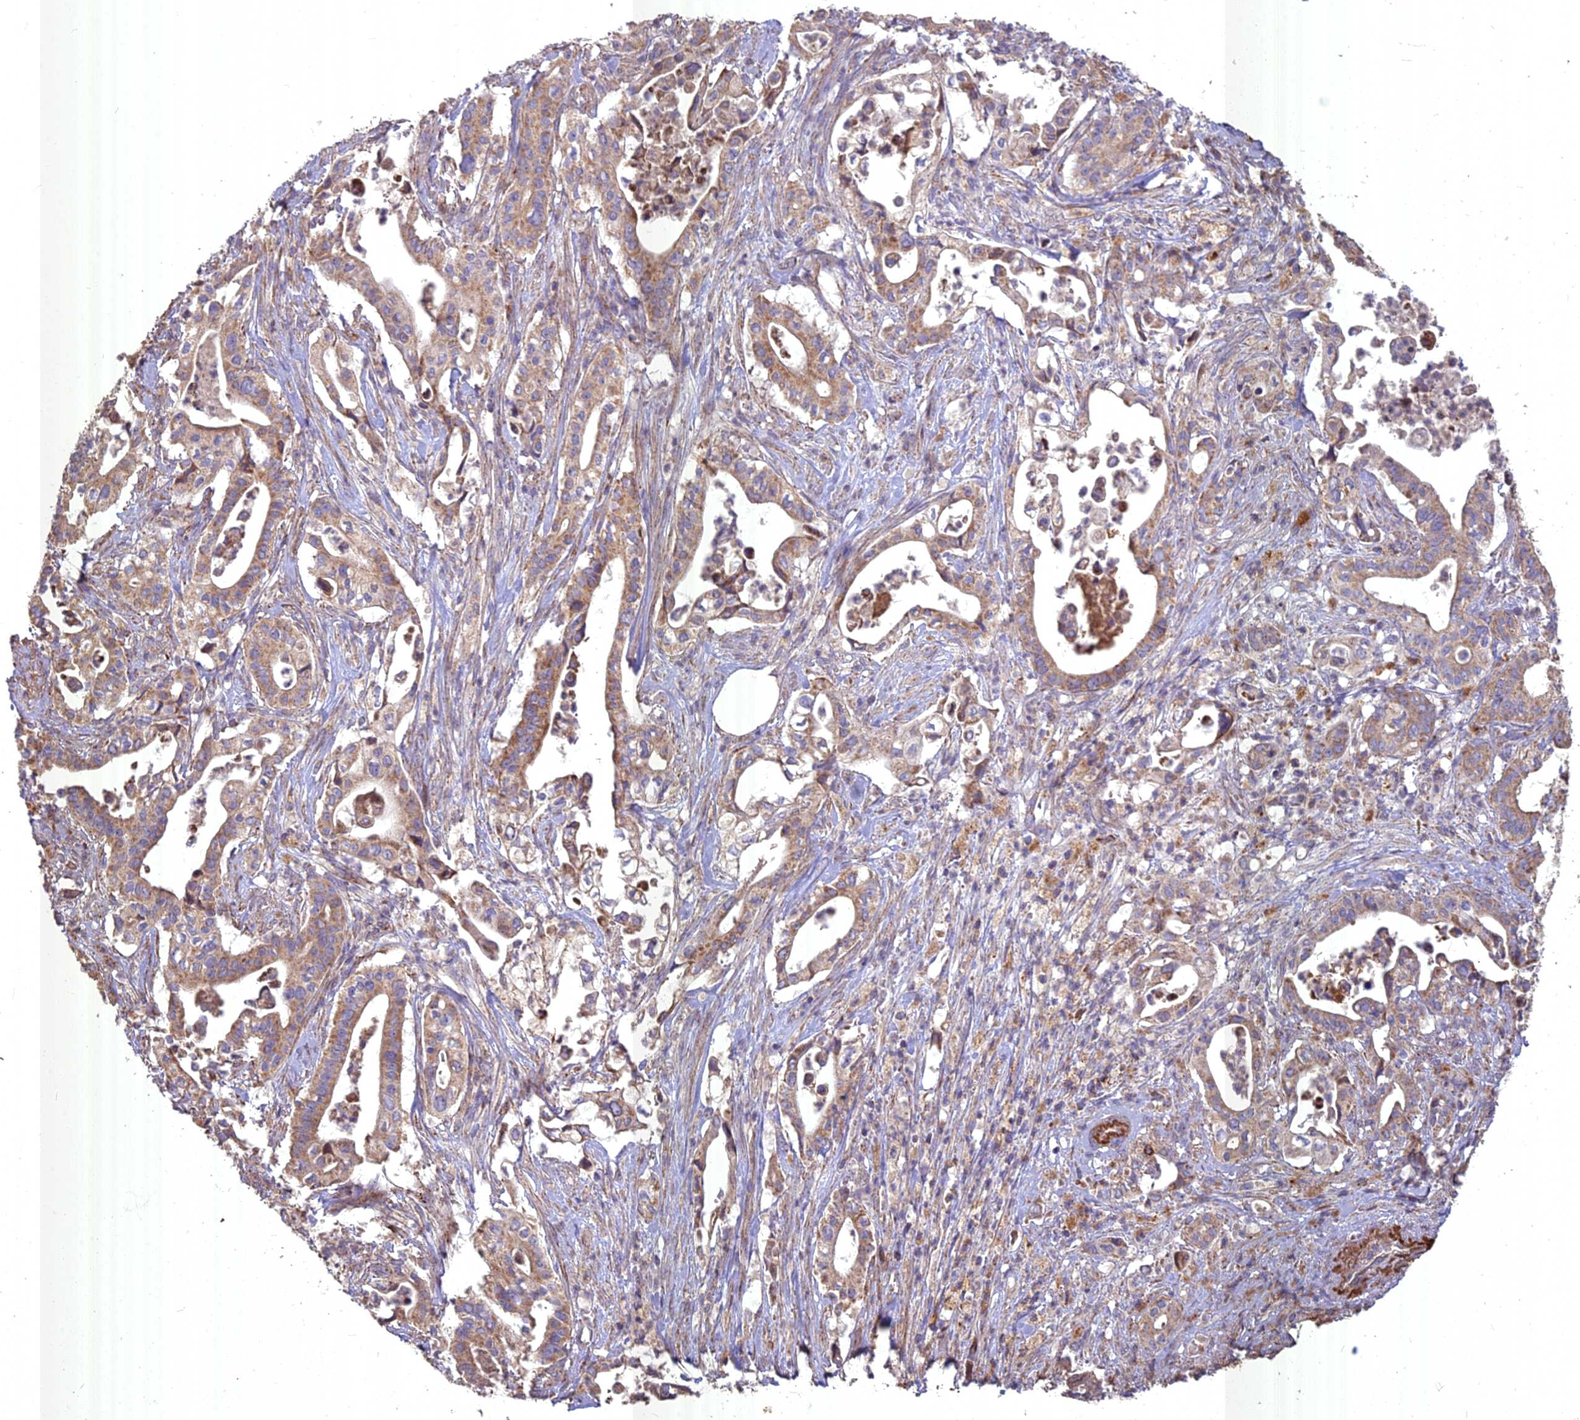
{"staining": {"intensity": "moderate", "quantity": ">75%", "location": "cytoplasmic/membranous"}, "tissue": "pancreatic cancer", "cell_type": "Tumor cells", "image_type": "cancer", "snomed": [{"axis": "morphology", "description": "Adenocarcinoma, NOS"}, {"axis": "topography", "description": "Pancreas"}], "caption": "Human pancreatic adenocarcinoma stained with a protein marker shows moderate staining in tumor cells.", "gene": "COX11", "patient": {"sex": "female", "age": 77}}